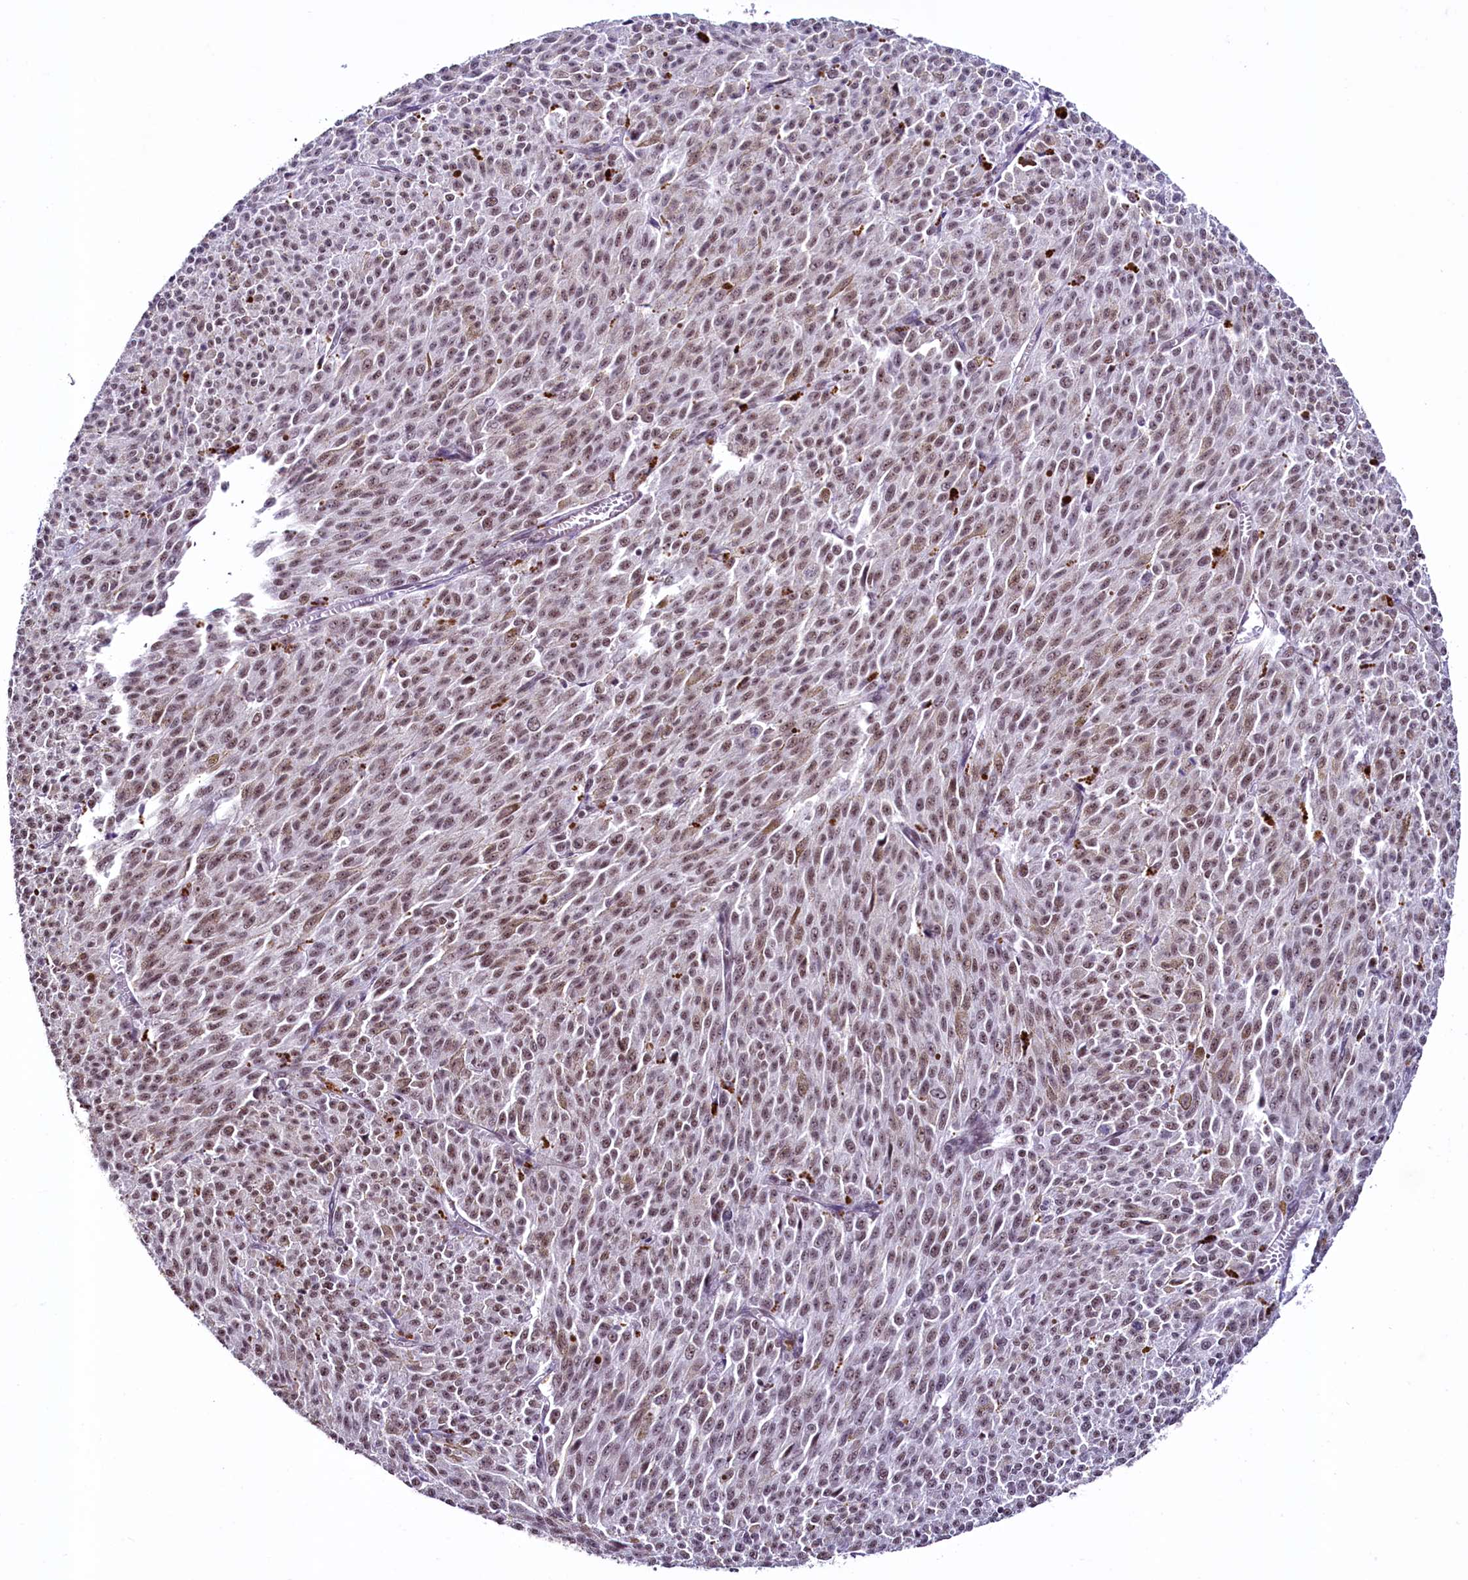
{"staining": {"intensity": "weak", "quantity": "25%-75%", "location": "nuclear"}, "tissue": "melanoma", "cell_type": "Tumor cells", "image_type": "cancer", "snomed": [{"axis": "morphology", "description": "Malignant melanoma, NOS"}, {"axis": "topography", "description": "Skin"}], "caption": "An image showing weak nuclear staining in approximately 25%-75% of tumor cells in melanoma, as visualized by brown immunohistochemical staining.", "gene": "SFSWAP", "patient": {"sex": "female", "age": 52}}